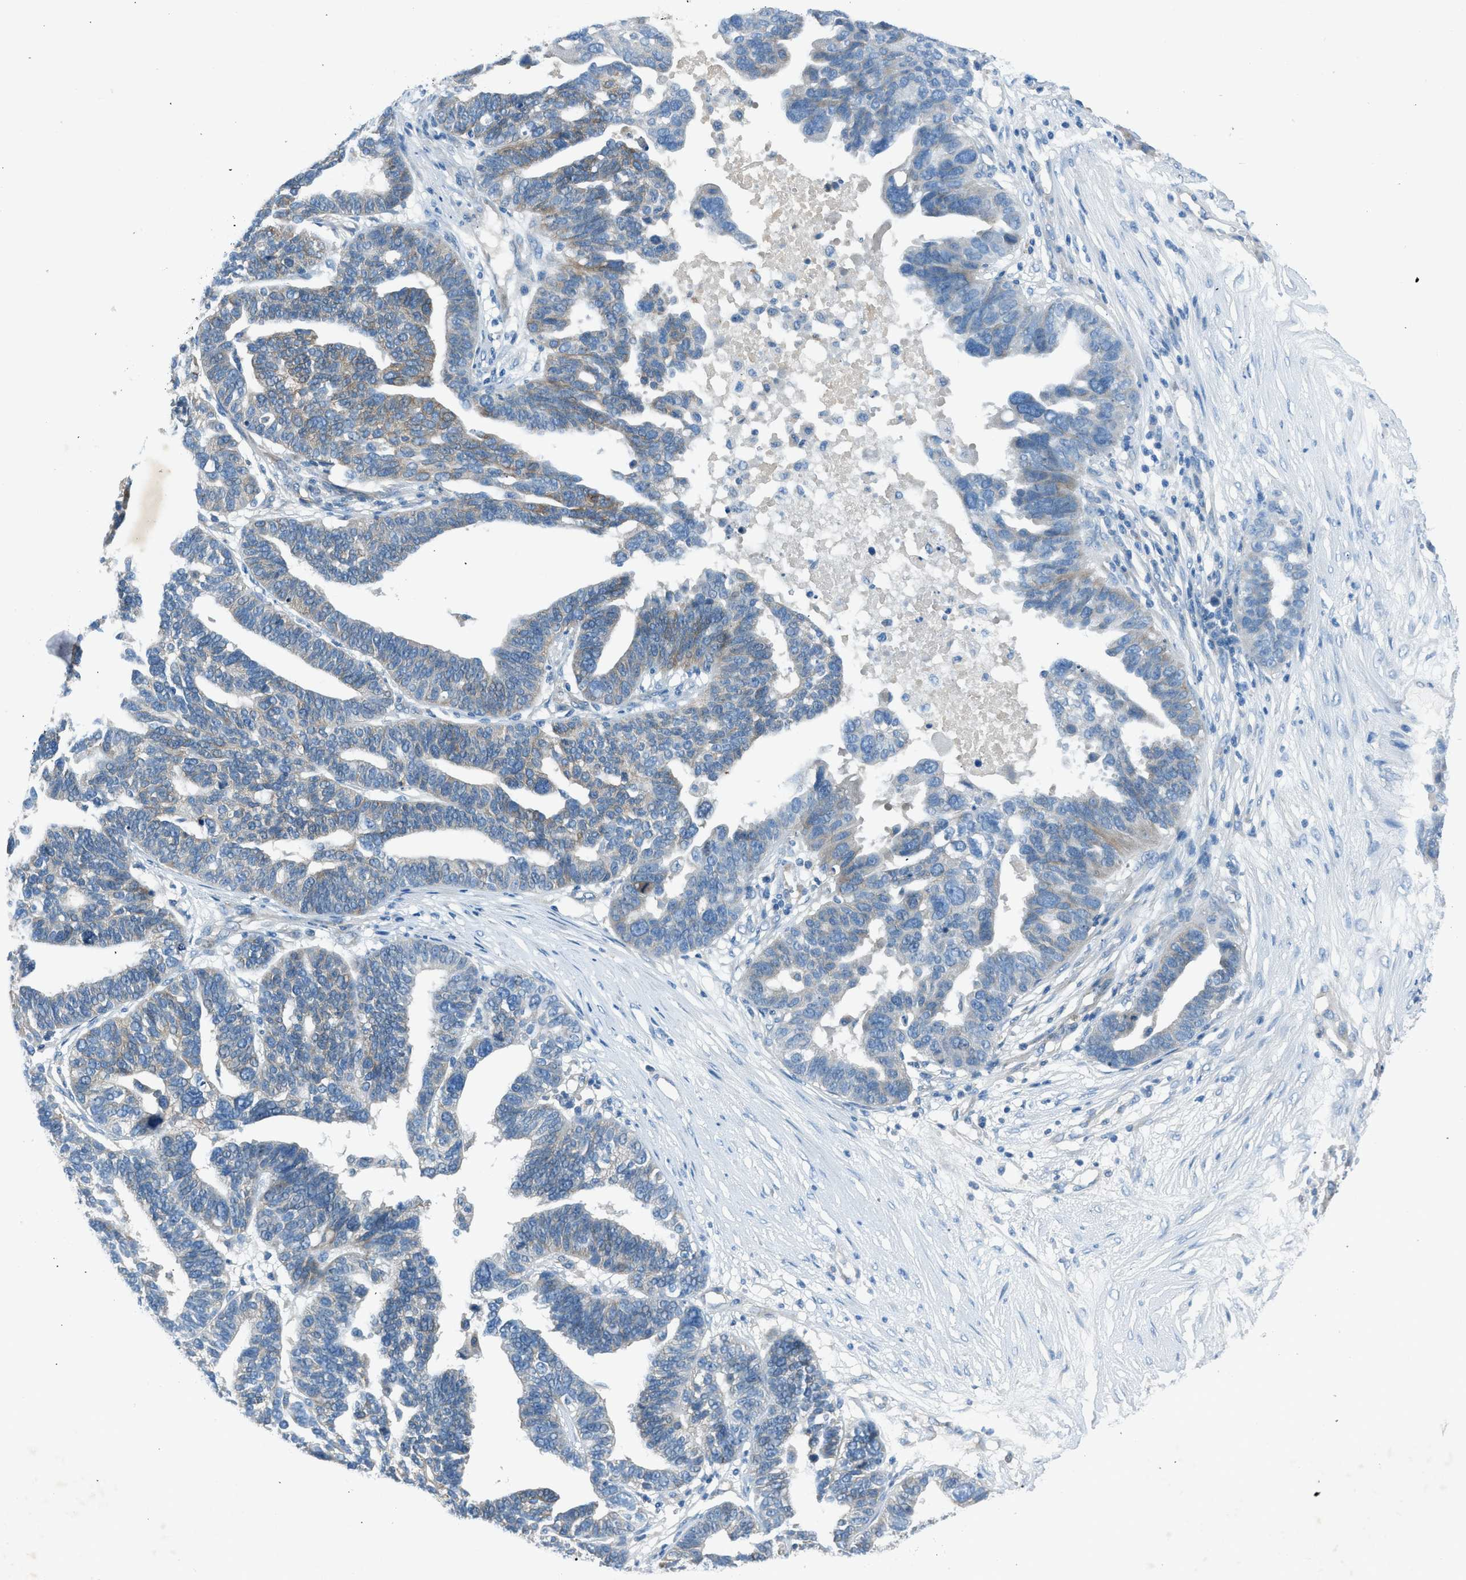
{"staining": {"intensity": "weak", "quantity": "<25%", "location": "cytoplasmic/membranous"}, "tissue": "ovarian cancer", "cell_type": "Tumor cells", "image_type": "cancer", "snomed": [{"axis": "morphology", "description": "Cystadenocarcinoma, serous, NOS"}, {"axis": "topography", "description": "Ovary"}], "caption": "Ovarian cancer (serous cystadenocarcinoma) was stained to show a protein in brown. There is no significant positivity in tumor cells.", "gene": "BMP1", "patient": {"sex": "female", "age": 59}}